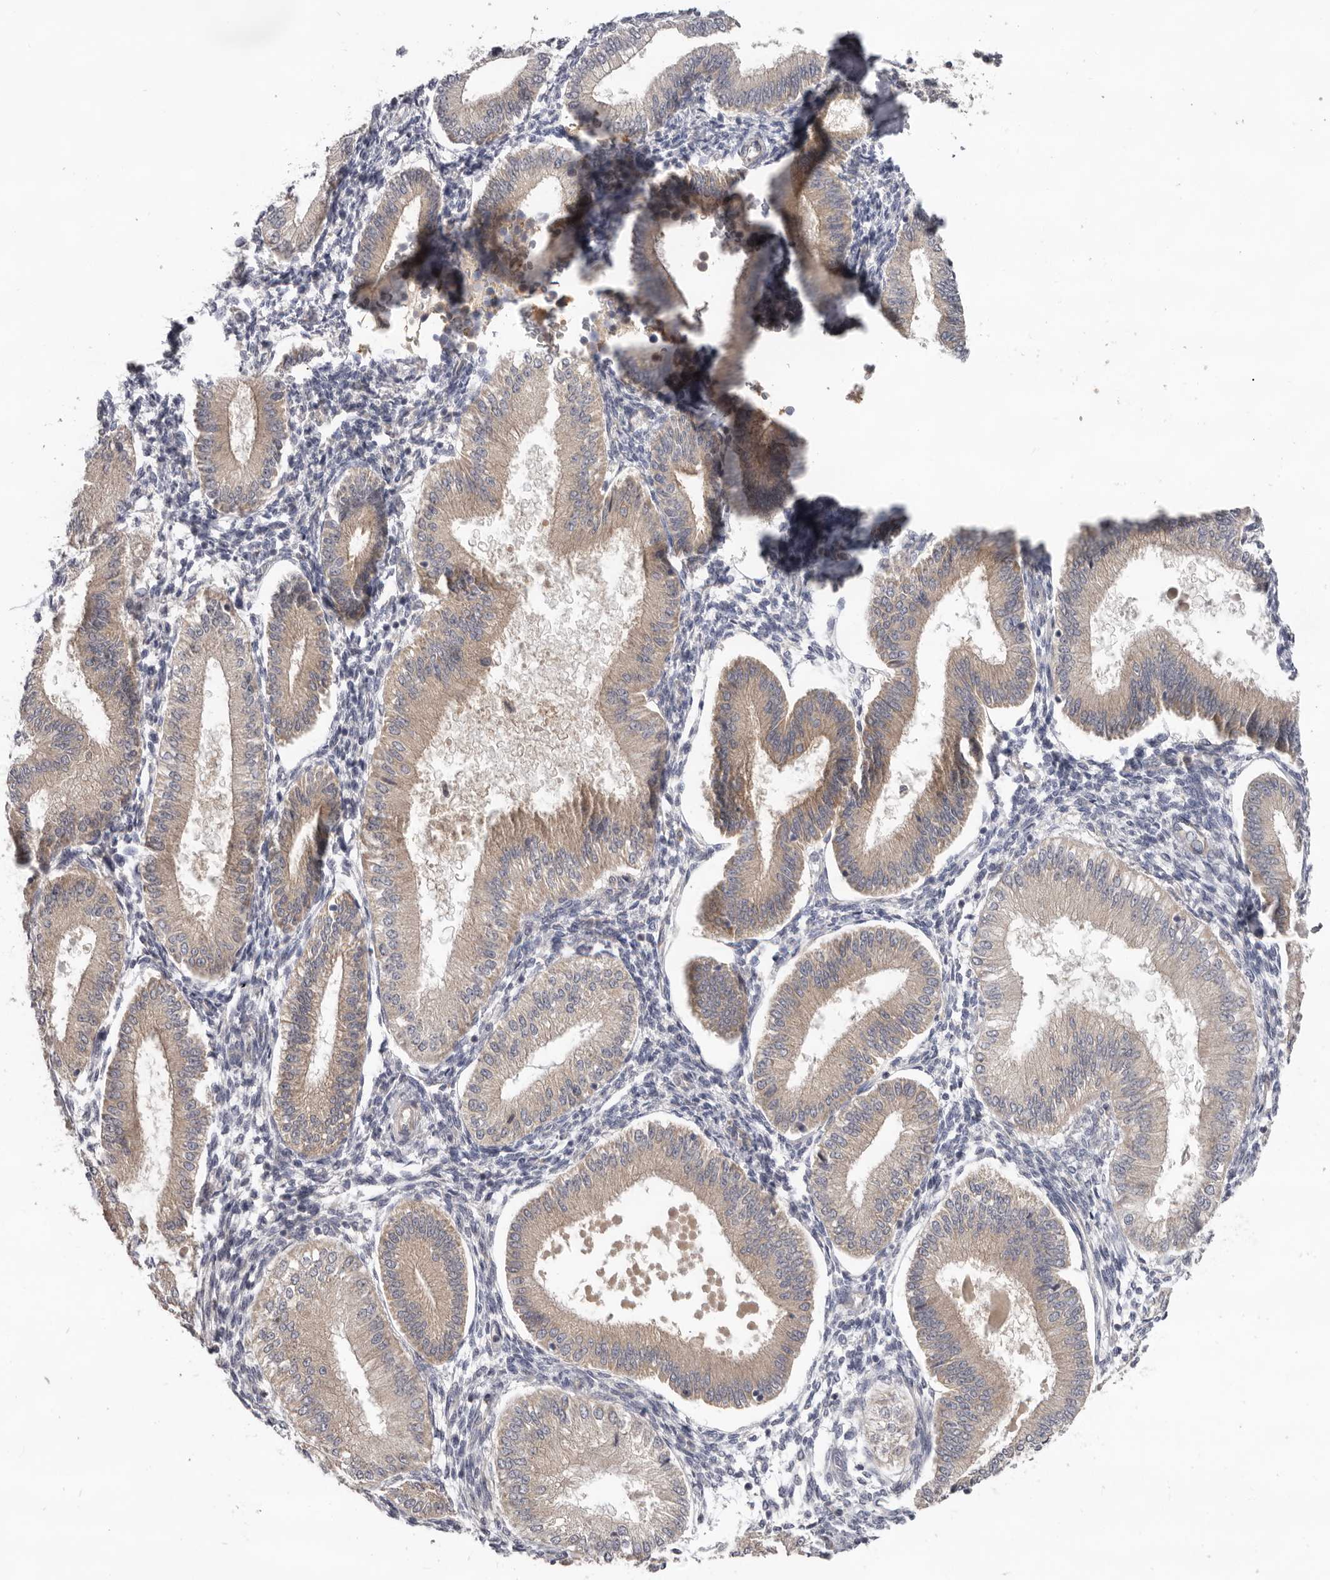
{"staining": {"intensity": "negative", "quantity": "none", "location": "none"}, "tissue": "endometrium", "cell_type": "Cells in endometrial stroma", "image_type": "normal", "snomed": [{"axis": "morphology", "description": "Normal tissue, NOS"}, {"axis": "topography", "description": "Endometrium"}], "caption": "The immunohistochemistry (IHC) image has no significant positivity in cells in endometrial stroma of endometrium.", "gene": "HINT3", "patient": {"sex": "female", "age": 39}}